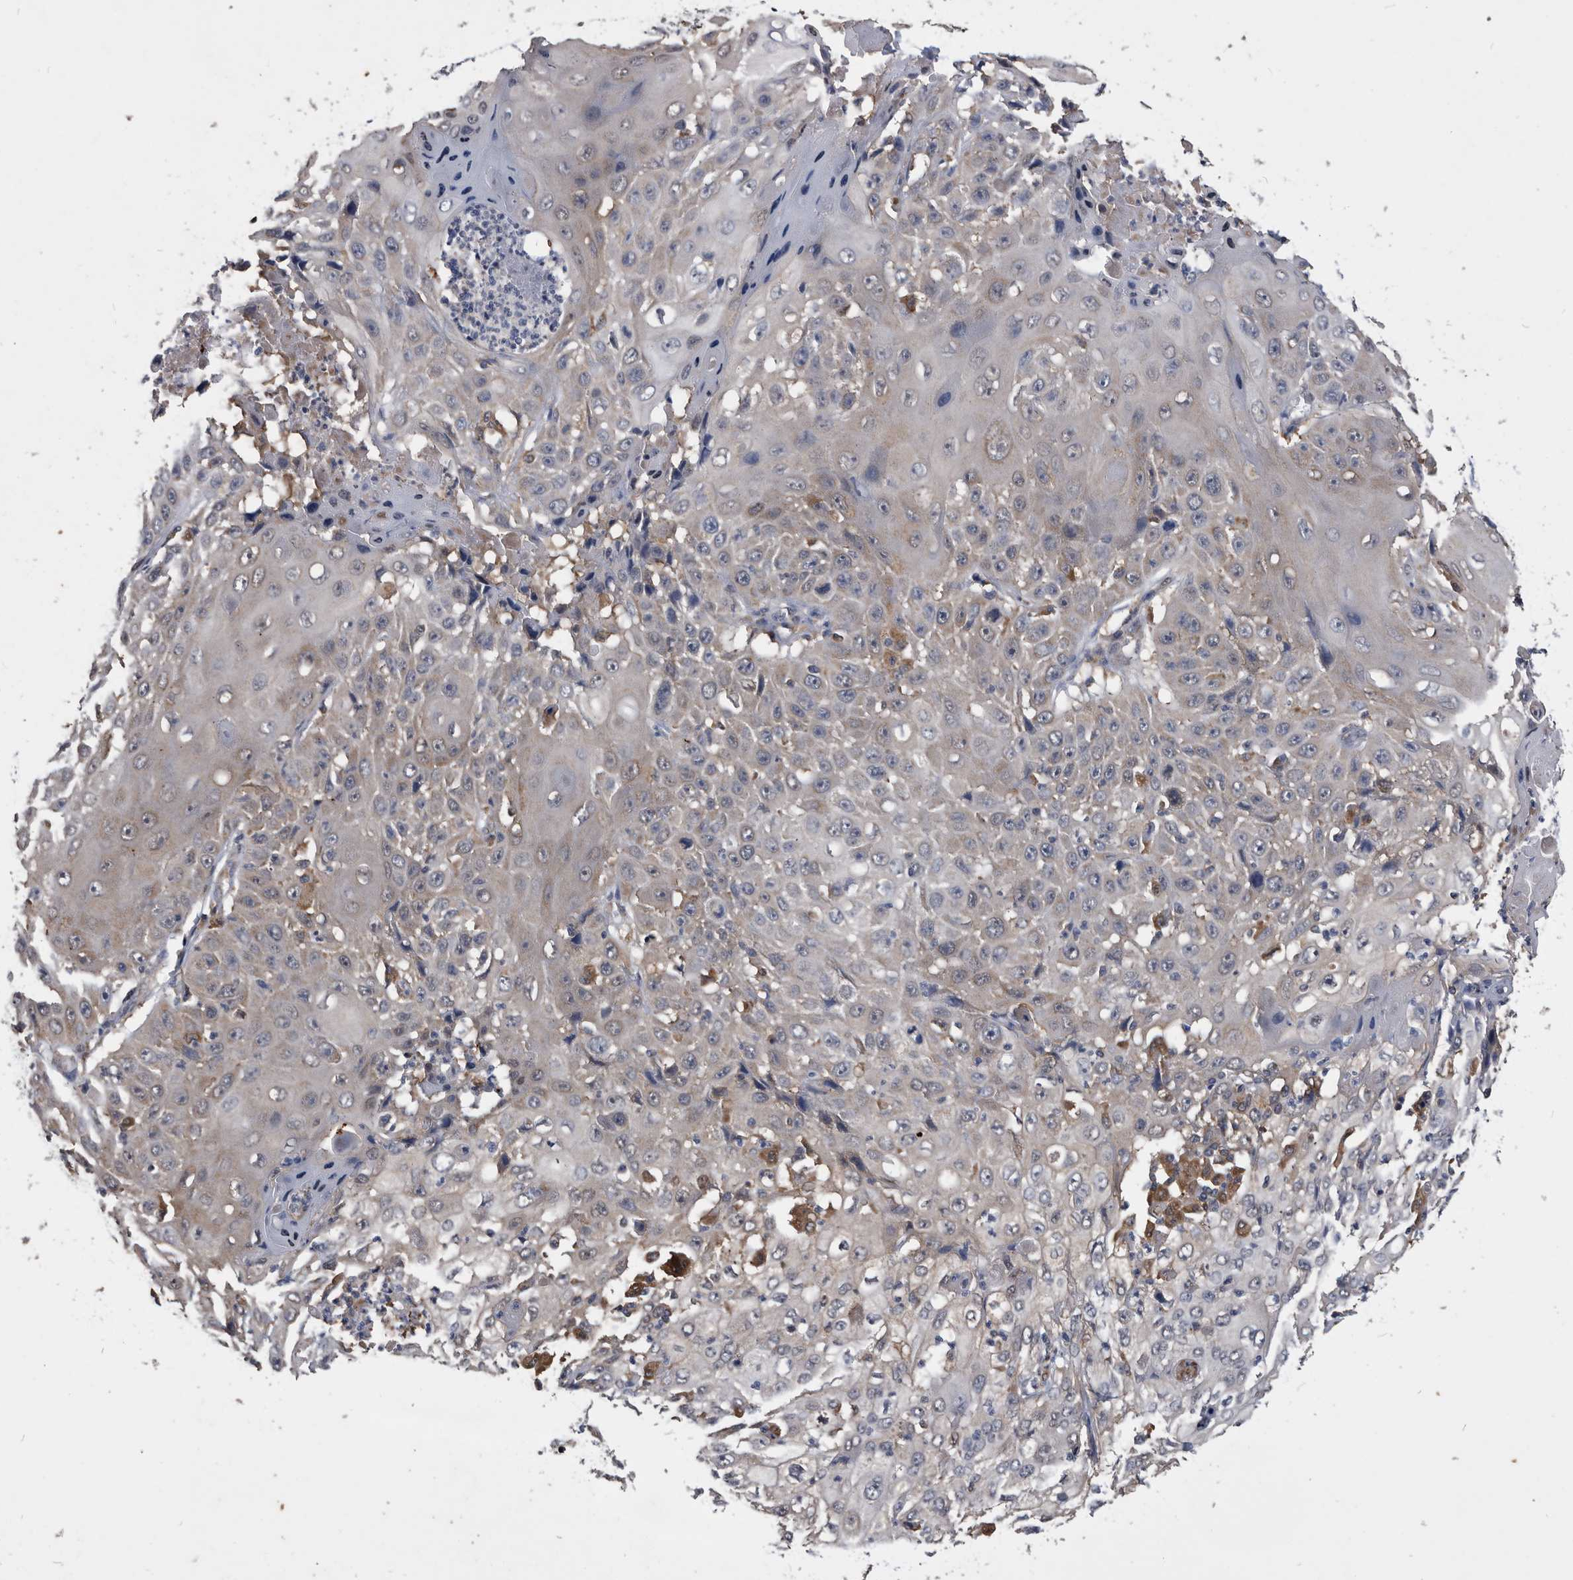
{"staining": {"intensity": "weak", "quantity": "<25%", "location": "cytoplasmic/membranous"}, "tissue": "cervical cancer", "cell_type": "Tumor cells", "image_type": "cancer", "snomed": [{"axis": "morphology", "description": "Squamous cell carcinoma, NOS"}, {"axis": "topography", "description": "Cervix"}], "caption": "This is an immunohistochemistry (IHC) photomicrograph of squamous cell carcinoma (cervical). There is no staining in tumor cells.", "gene": "NRBP1", "patient": {"sex": "female", "age": 39}}